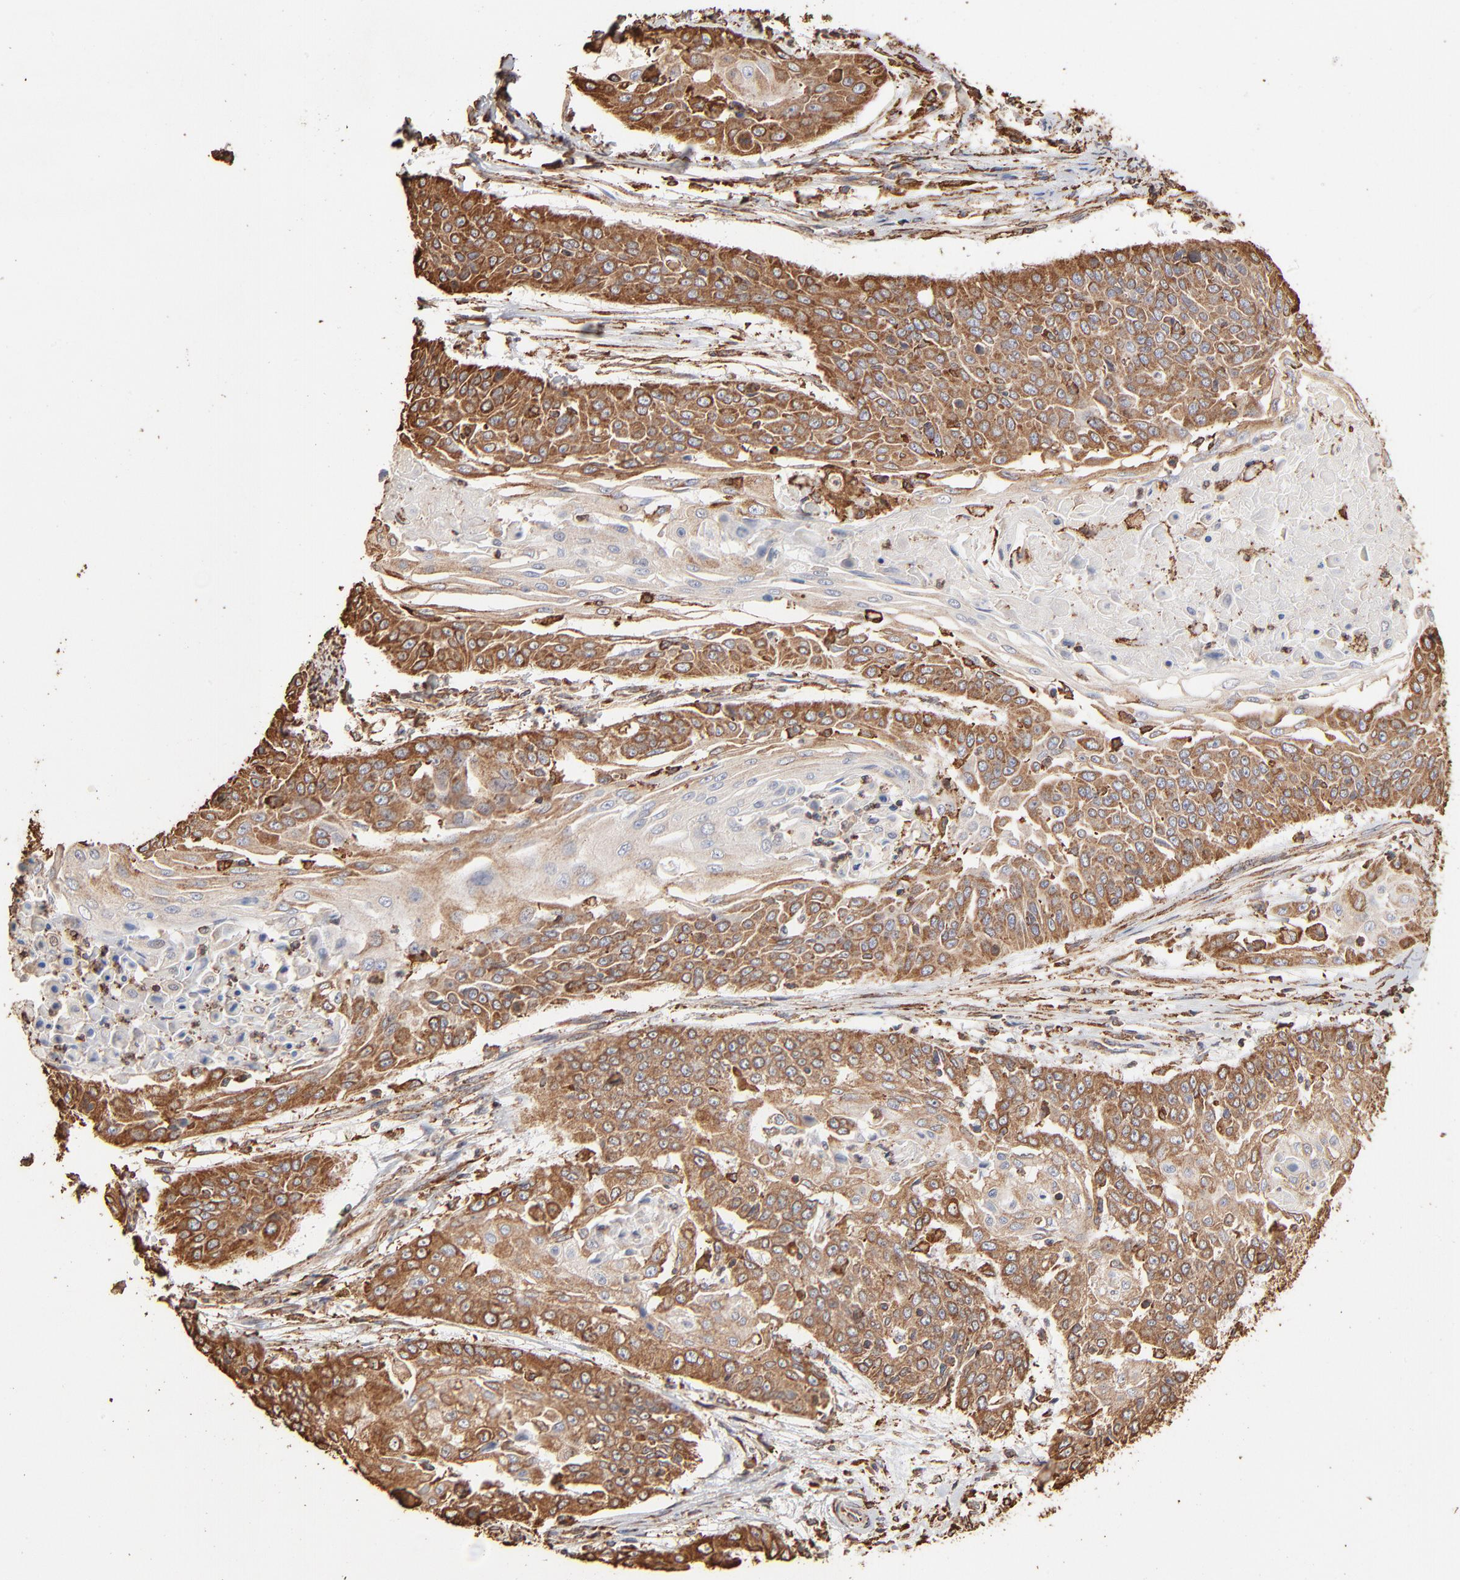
{"staining": {"intensity": "moderate", "quantity": ">75%", "location": "cytoplasmic/membranous"}, "tissue": "cervical cancer", "cell_type": "Tumor cells", "image_type": "cancer", "snomed": [{"axis": "morphology", "description": "Squamous cell carcinoma, NOS"}, {"axis": "topography", "description": "Cervix"}], "caption": "Immunohistochemistry (IHC) staining of cervical cancer (squamous cell carcinoma), which demonstrates medium levels of moderate cytoplasmic/membranous expression in approximately >75% of tumor cells indicating moderate cytoplasmic/membranous protein positivity. The staining was performed using DAB (brown) for protein detection and nuclei were counterstained in hematoxylin (blue).", "gene": "PDIA3", "patient": {"sex": "female", "age": 64}}